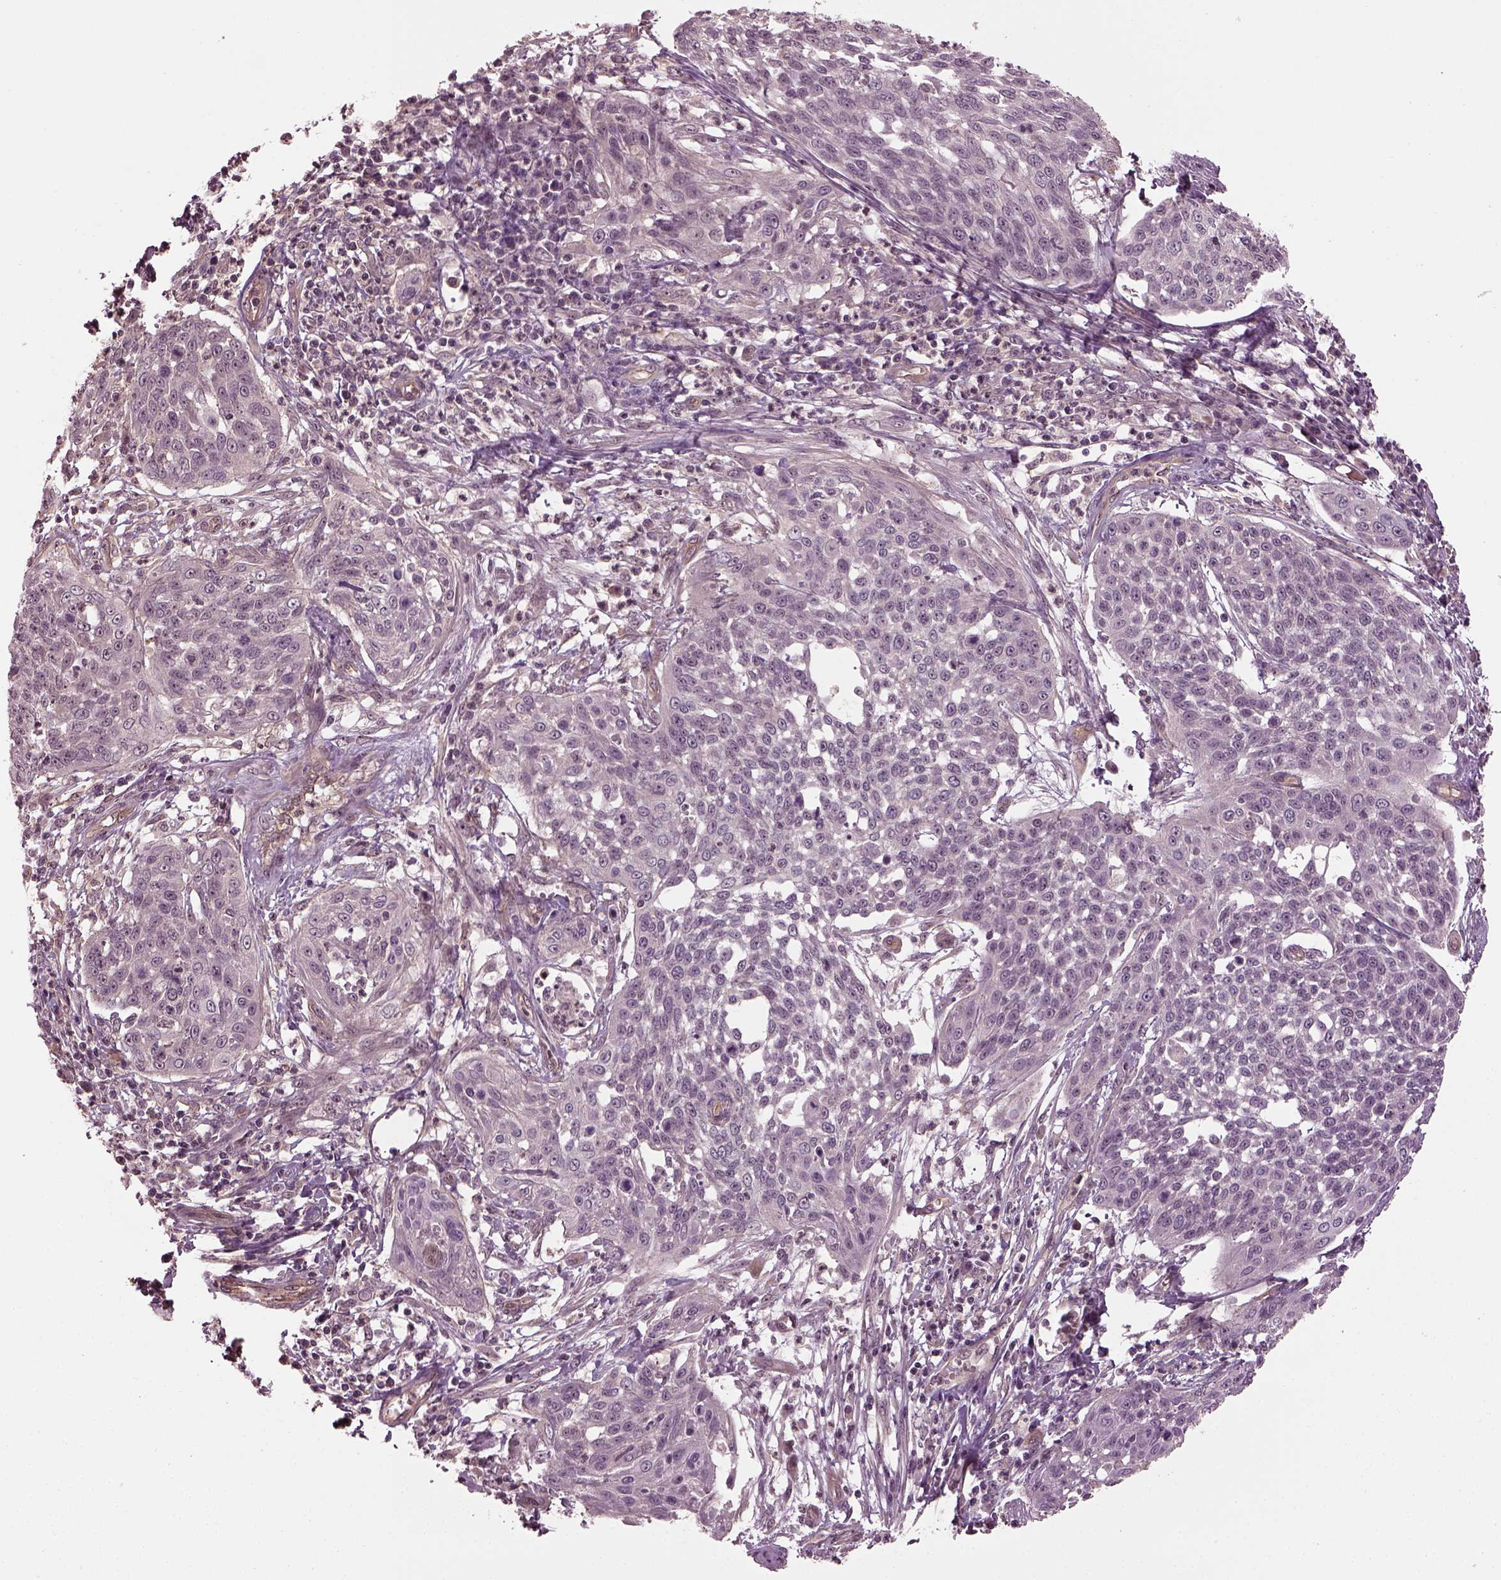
{"staining": {"intensity": "weak", "quantity": "<25%", "location": "nuclear"}, "tissue": "cervical cancer", "cell_type": "Tumor cells", "image_type": "cancer", "snomed": [{"axis": "morphology", "description": "Squamous cell carcinoma, NOS"}, {"axis": "topography", "description": "Cervix"}], "caption": "Human cervical squamous cell carcinoma stained for a protein using immunohistochemistry (IHC) reveals no expression in tumor cells.", "gene": "GNRH1", "patient": {"sex": "female", "age": 34}}